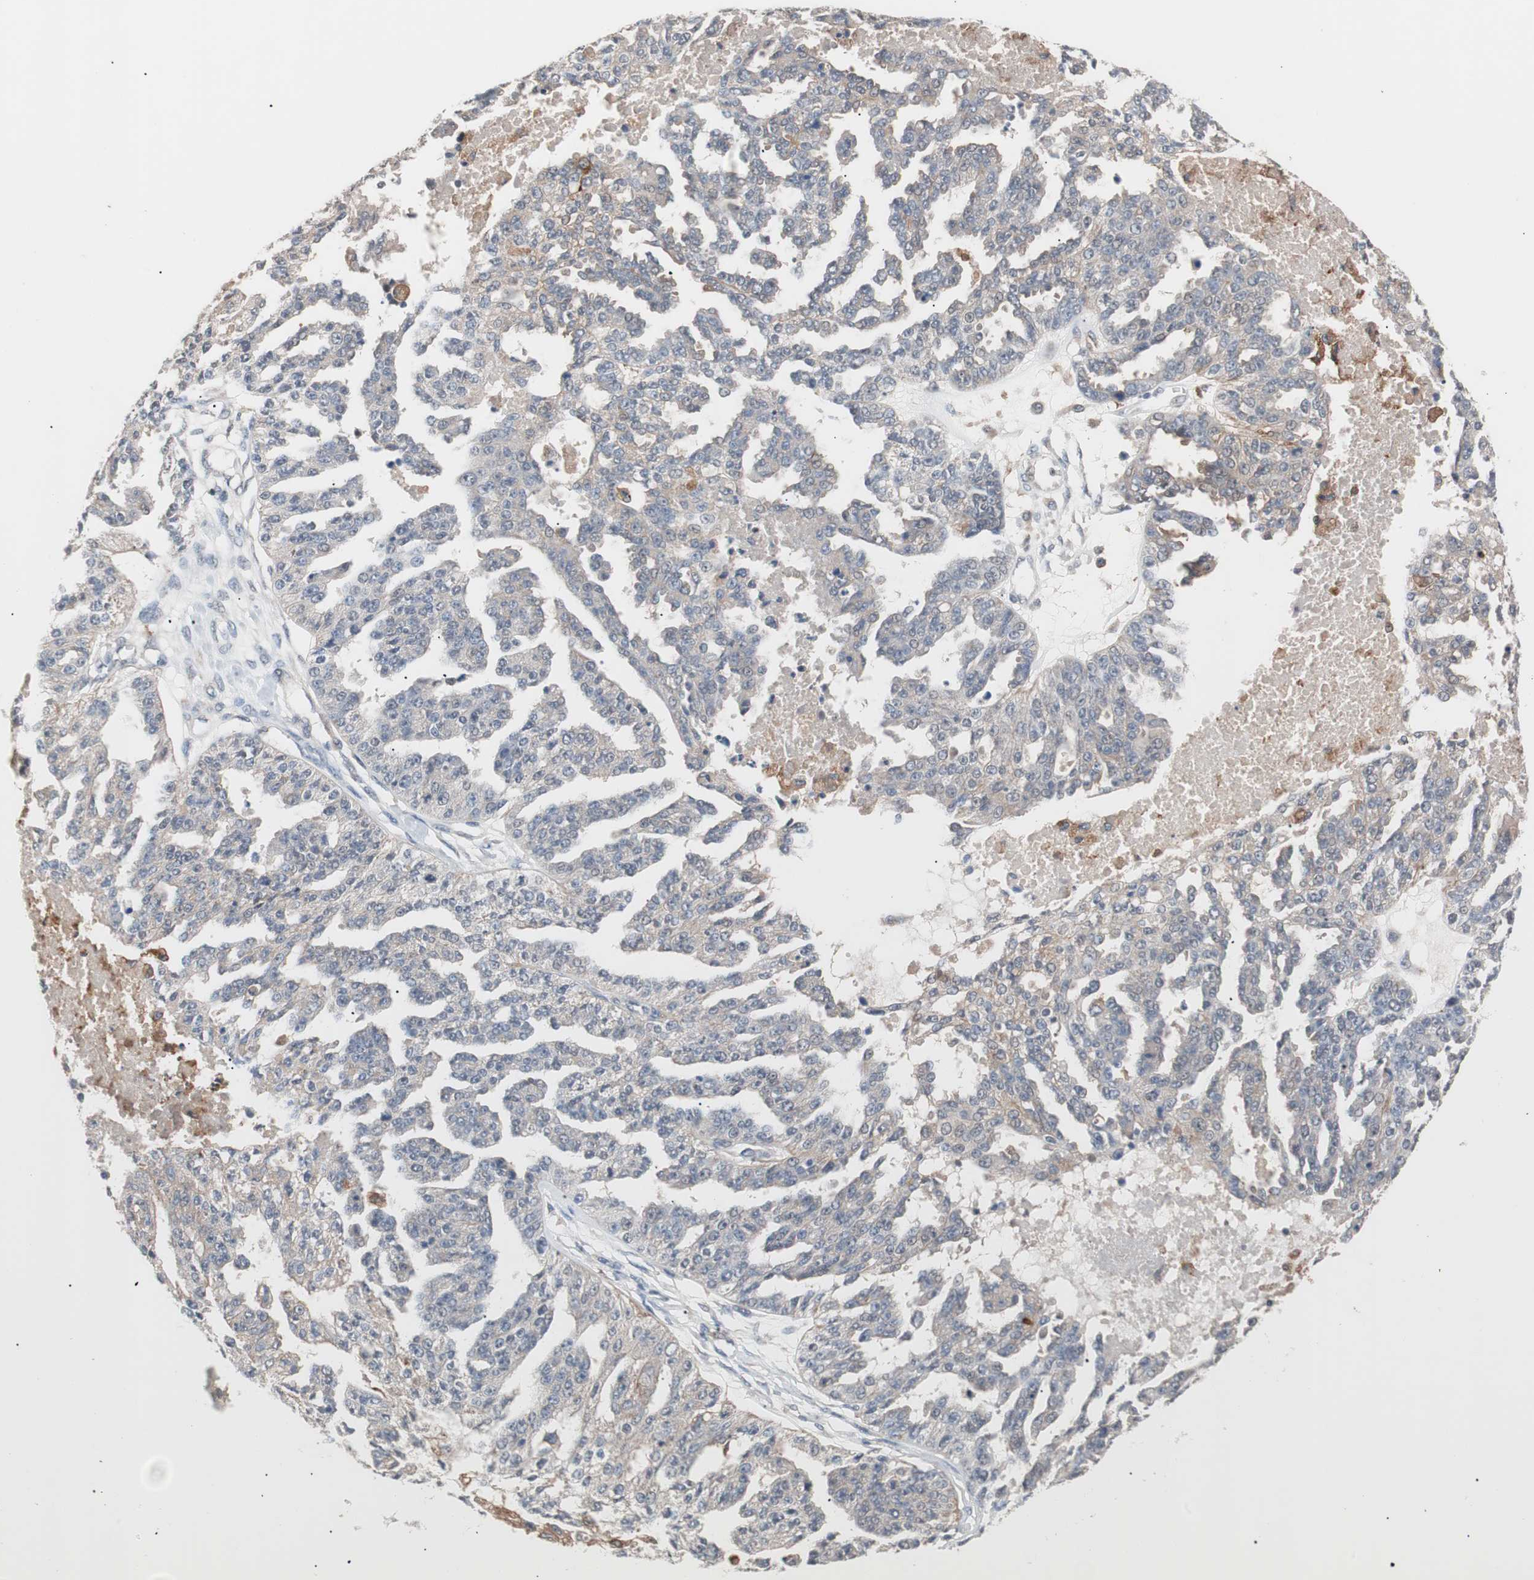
{"staining": {"intensity": "weak", "quantity": "<25%", "location": "cytoplasmic/membranous"}, "tissue": "ovarian cancer", "cell_type": "Tumor cells", "image_type": "cancer", "snomed": [{"axis": "morphology", "description": "Cystadenocarcinoma, serous, NOS"}, {"axis": "topography", "description": "Ovary"}], "caption": "This is an immunohistochemistry (IHC) histopathology image of ovarian cancer. There is no staining in tumor cells.", "gene": "LITAF", "patient": {"sex": "female", "age": 58}}